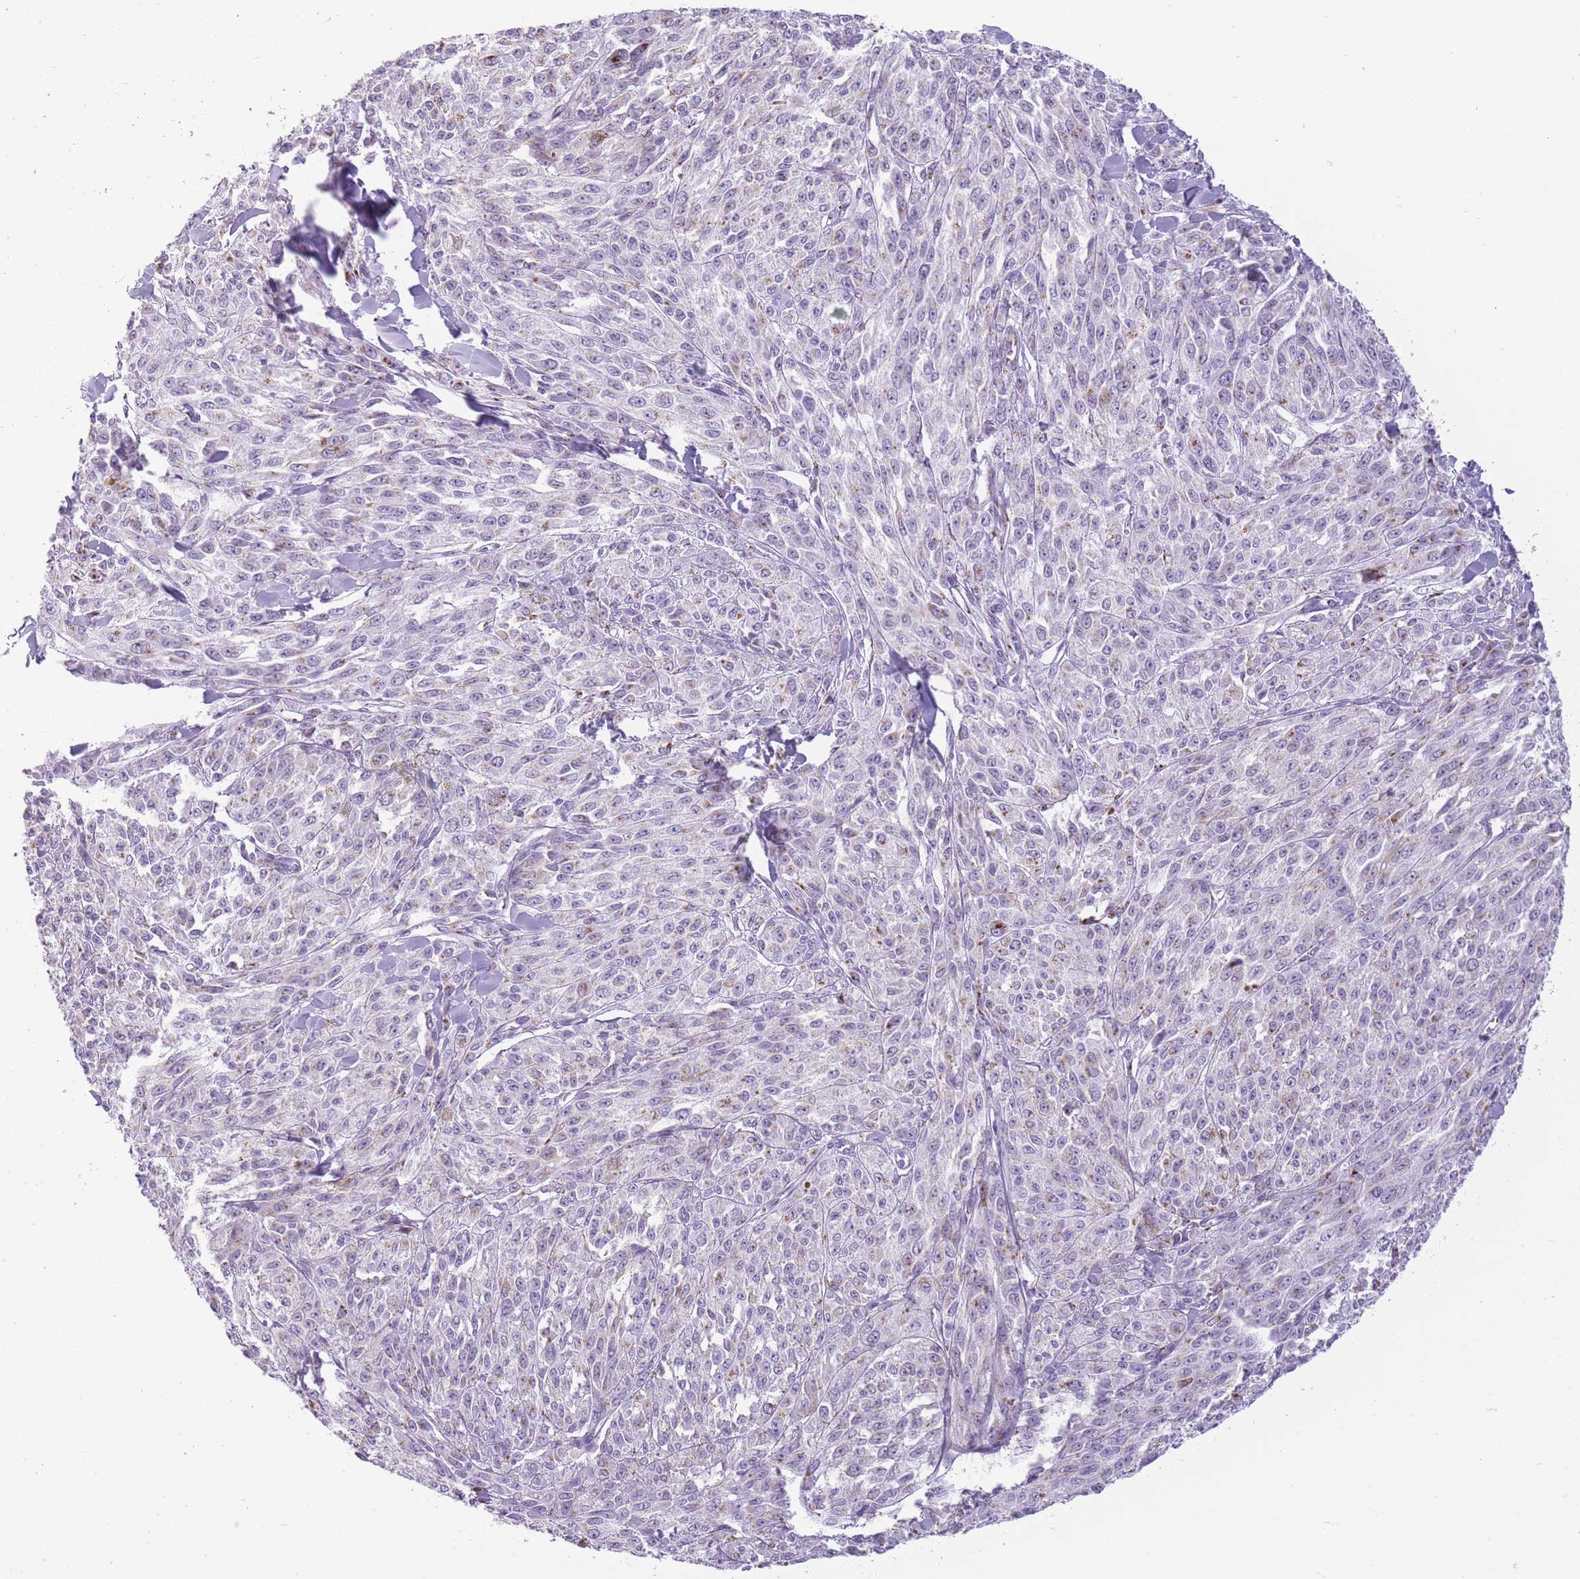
{"staining": {"intensity": "weak", "quantity": "<25%", "location": "cytoplasmic/membranous"}, "tissue": "melanoma", "cell_type": "Tumor cells", "image_type": "cancer", "snomed": [{"axis": "morphology", "description": "Malignant melanoma, NOS"}, {"axis": "topography", "description": "Skin"}], "caption": "DAB immunohistochemical staining of malignant melanoma reveals no significant positivity in tumor cells. (Brightfield microscopy of DAB immunohistochemistry (IHC) at high magnification).", "gene": "B4GALT2", "patient": {"sex": "female", "age": 52}}